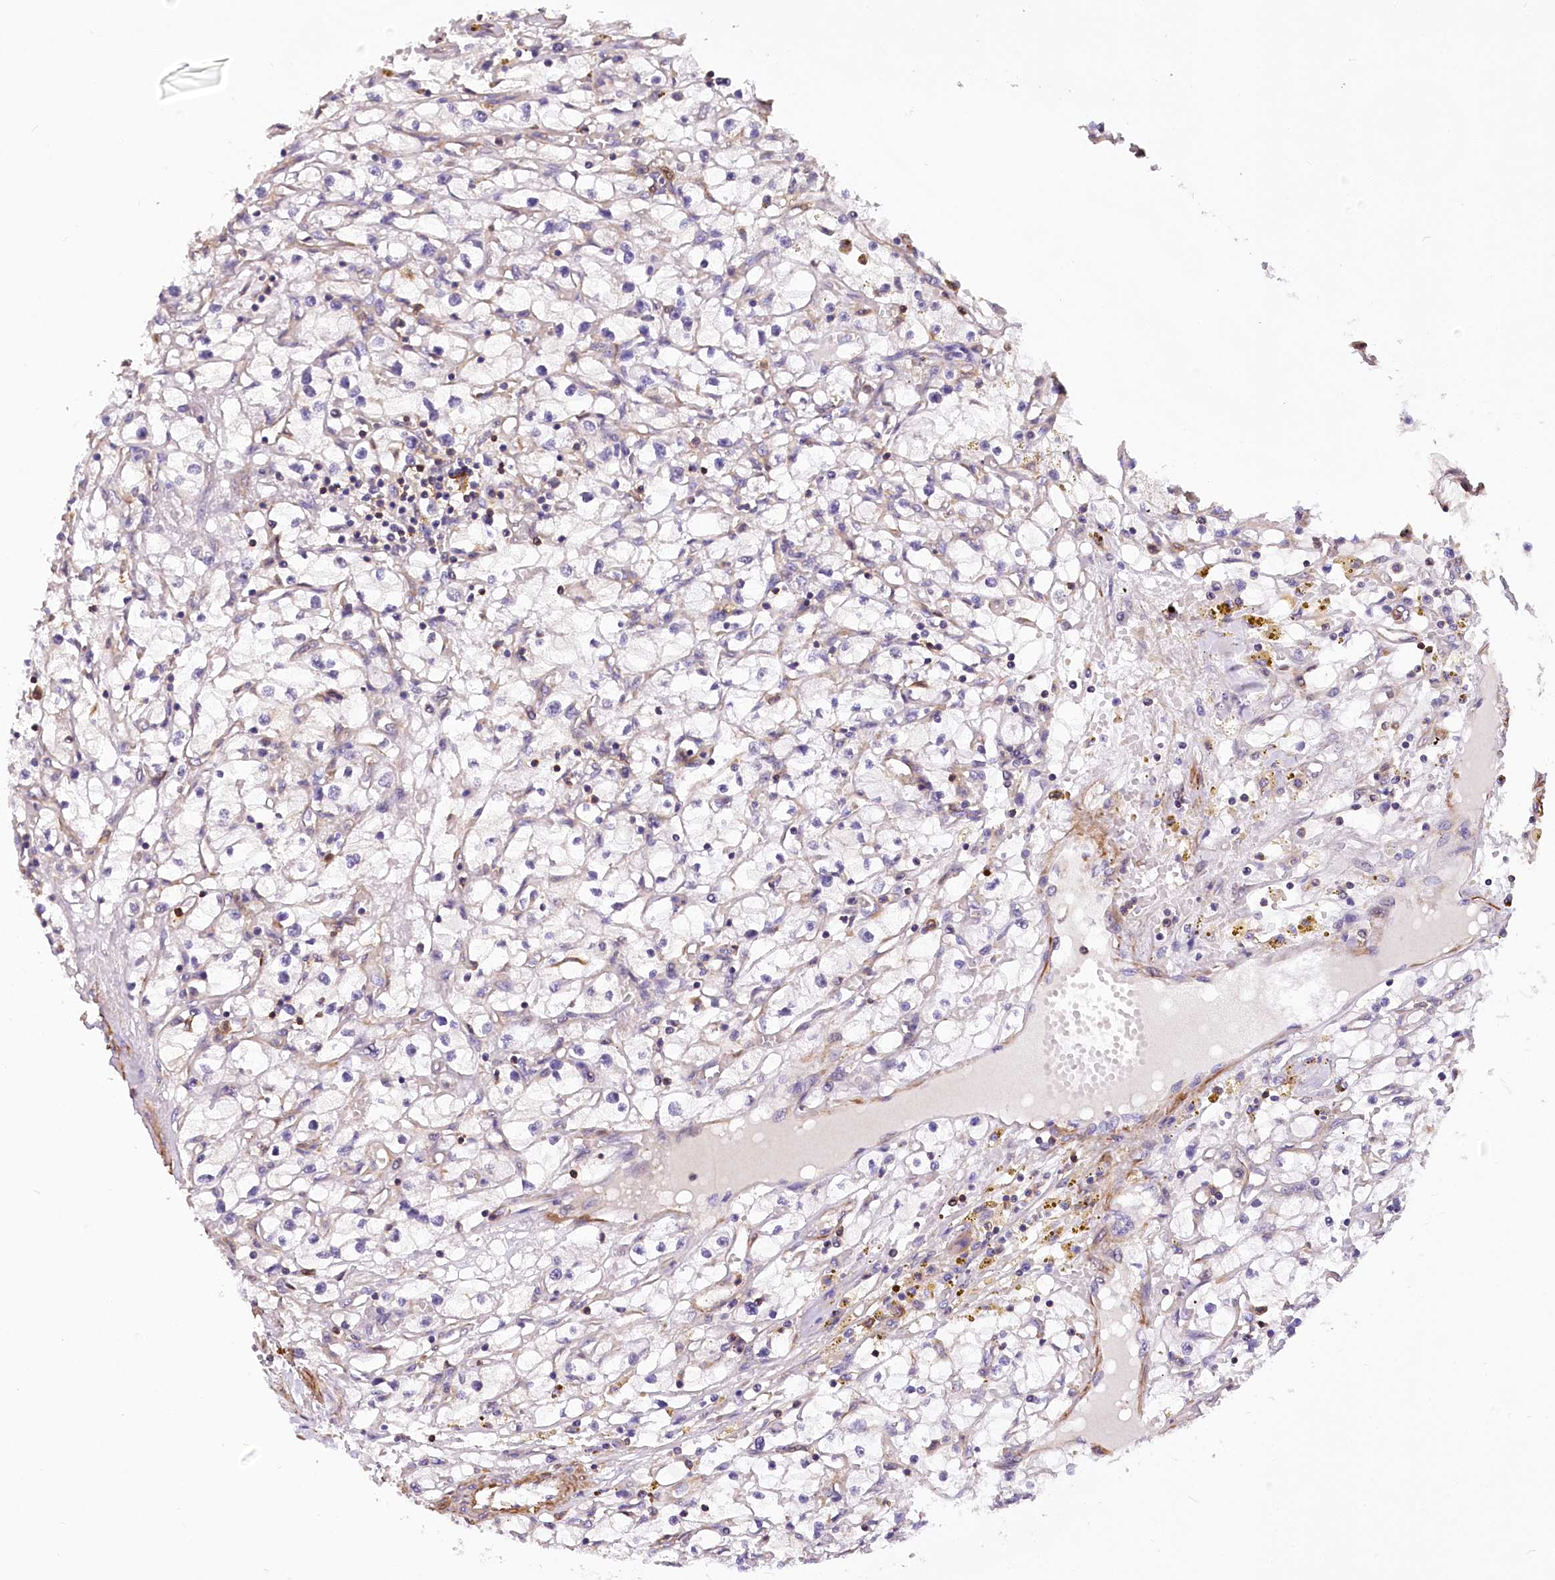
{"staining": {"intensity": "negative", "quantity": "none", "location": "none"}, "tissue": "renal cancer", "cell_type": "Tumor cells", "image_type": "cancer", "snomed": [{"axis": "morphology", "description": "Adenocarcinoma, NOS"}, {"axis": "topography", "description": "Kidney"}], "caption": "Renal cancer was stained to show a protein in brown. There is no significant expression in tumor cells. Brightfield microscopy of immunohistochemistry (IHC) stained with DAB (brown) and hematoxylin (blue), captured at high magnification.", "gene": "DPP3", "patient": {"sex": "male", "age": 56}}